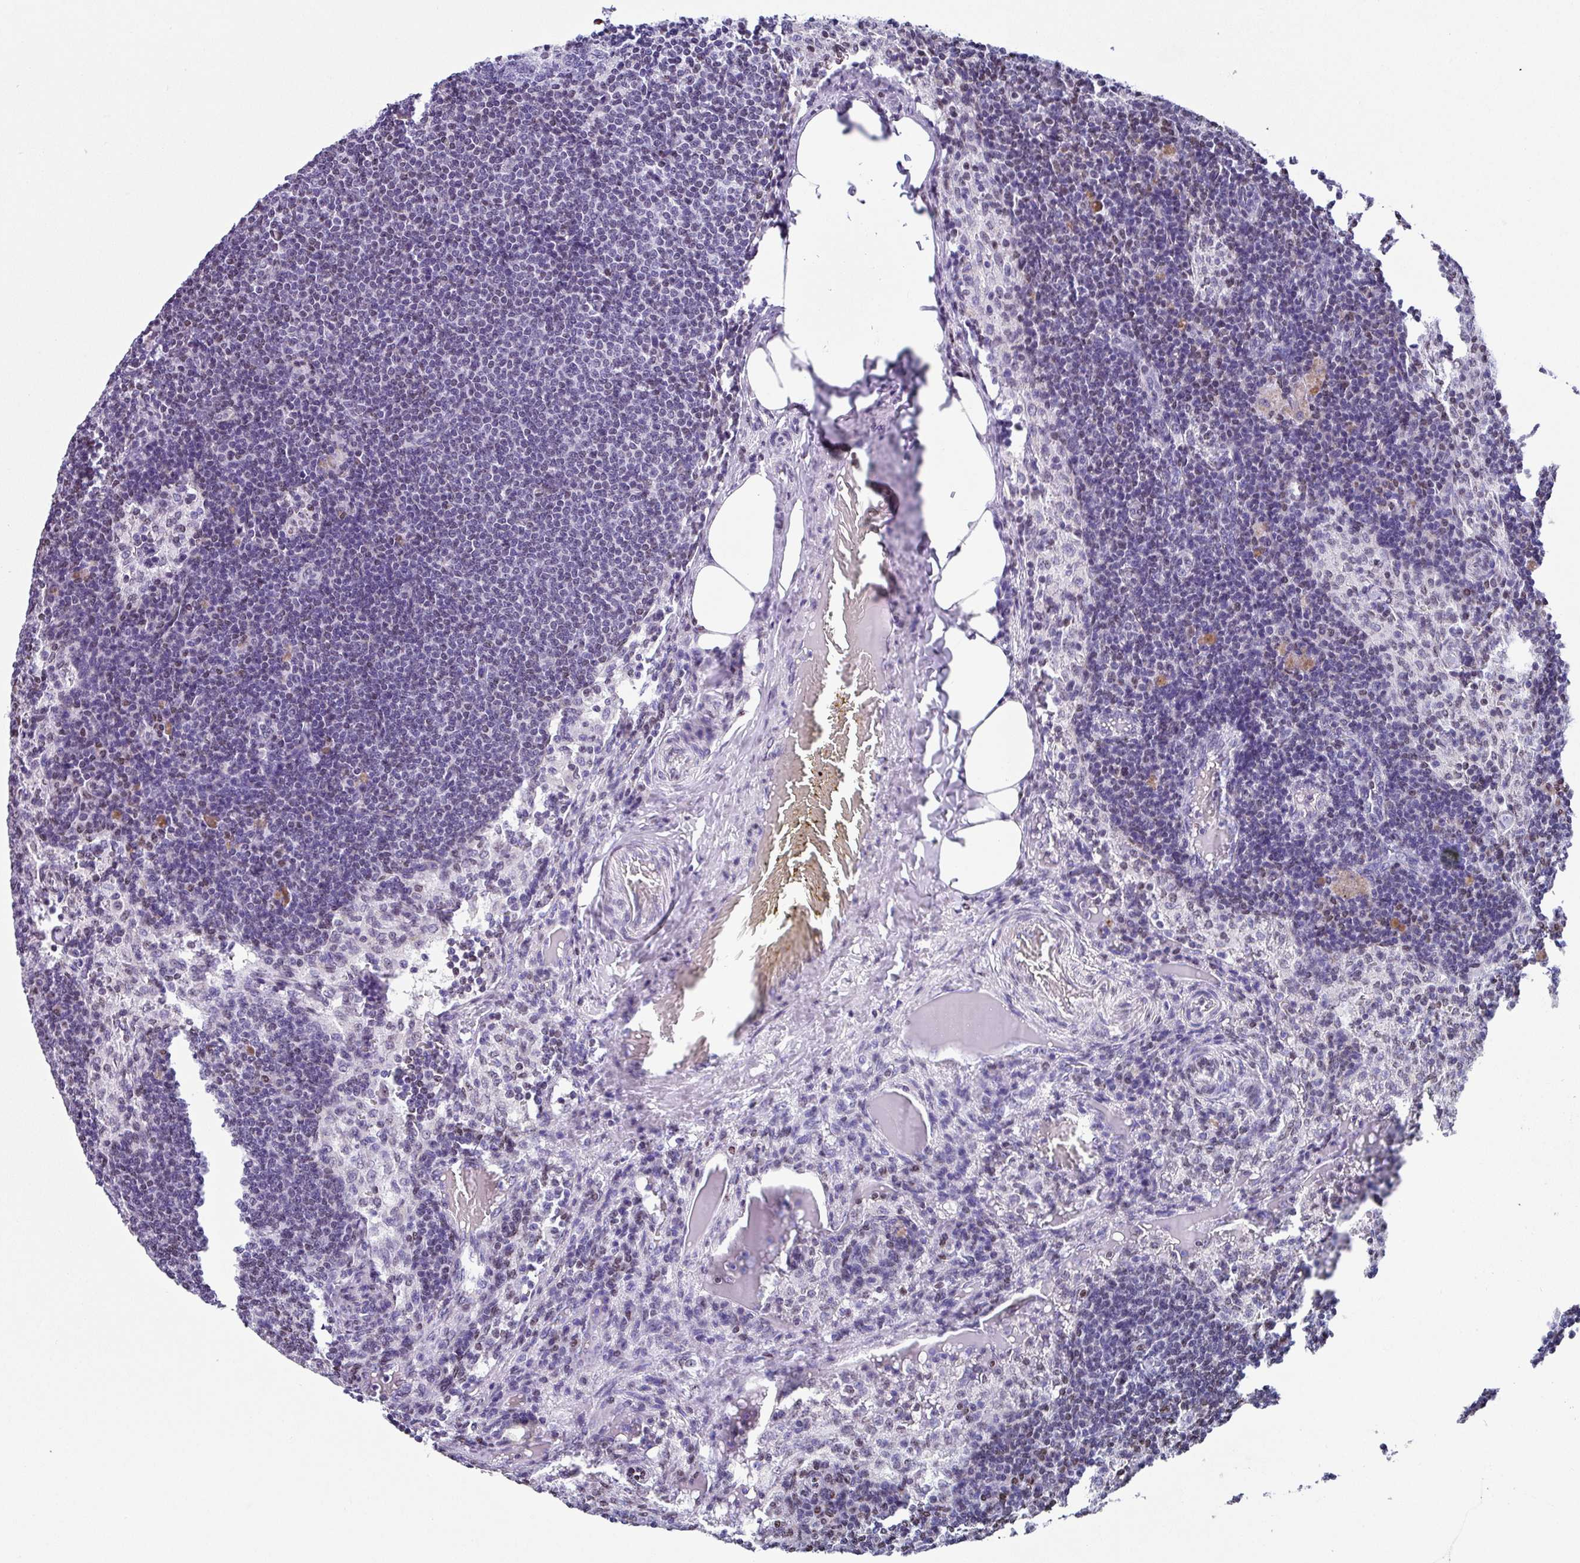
{"staining": {"intensity": "negative", "quantity": "none", "location": "none"}, "tissue": "lymph node", "cell_type": "Germinal center cells", "image_type": "normal", "snomed": [{"axis": "morphology", "description": "Normal tissue, NOS"}, {"axis": "topography", "description": "Lymph node"}], "caption": "The image demonstrates no staining of germinal center cells in unremarkable lymph node. (DAB (3,3'-diaminobenzidine) immunohistochemistry (IHC) with hematoxylin counter stain).", "gene": "TCF3", "patient": {"sex": "male", "age": 49}}